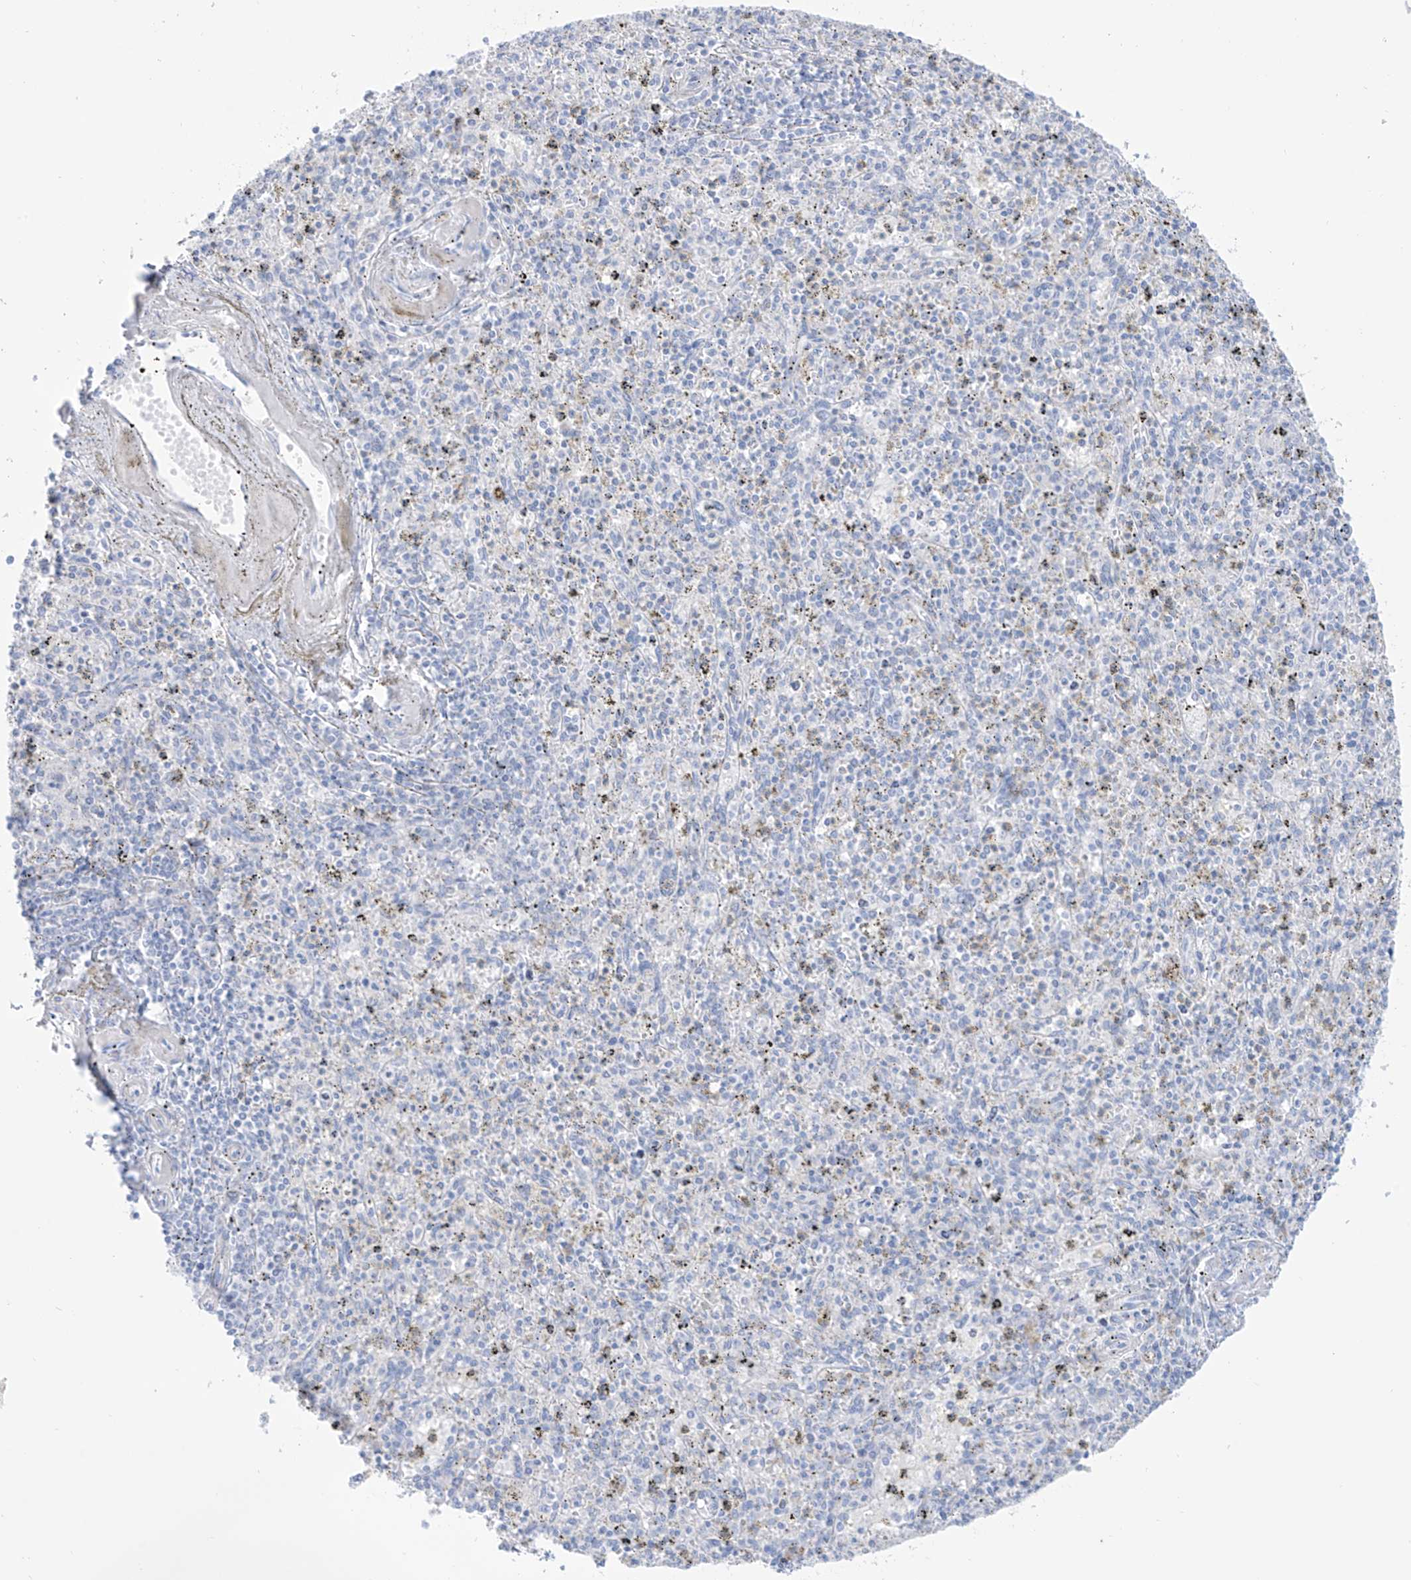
{"staining": {"intensity": "negative", "quantity": "none", "location": "none"}, "tissue": "spleen", "cell_type": "Cells in red pulp", "image_type": "normal", "snomed": [{"axis": "morphology", "description": "Normal tissue, NOS"}, {"axis": "topography", "description": "Spleen"}], "caption": "Spleen stained for a protein using immunohistochemistry (IHC) shows no expression cells in red pulp.", "gene": "SLC26A3", "patient": {"sex": "male", "age": 72}}